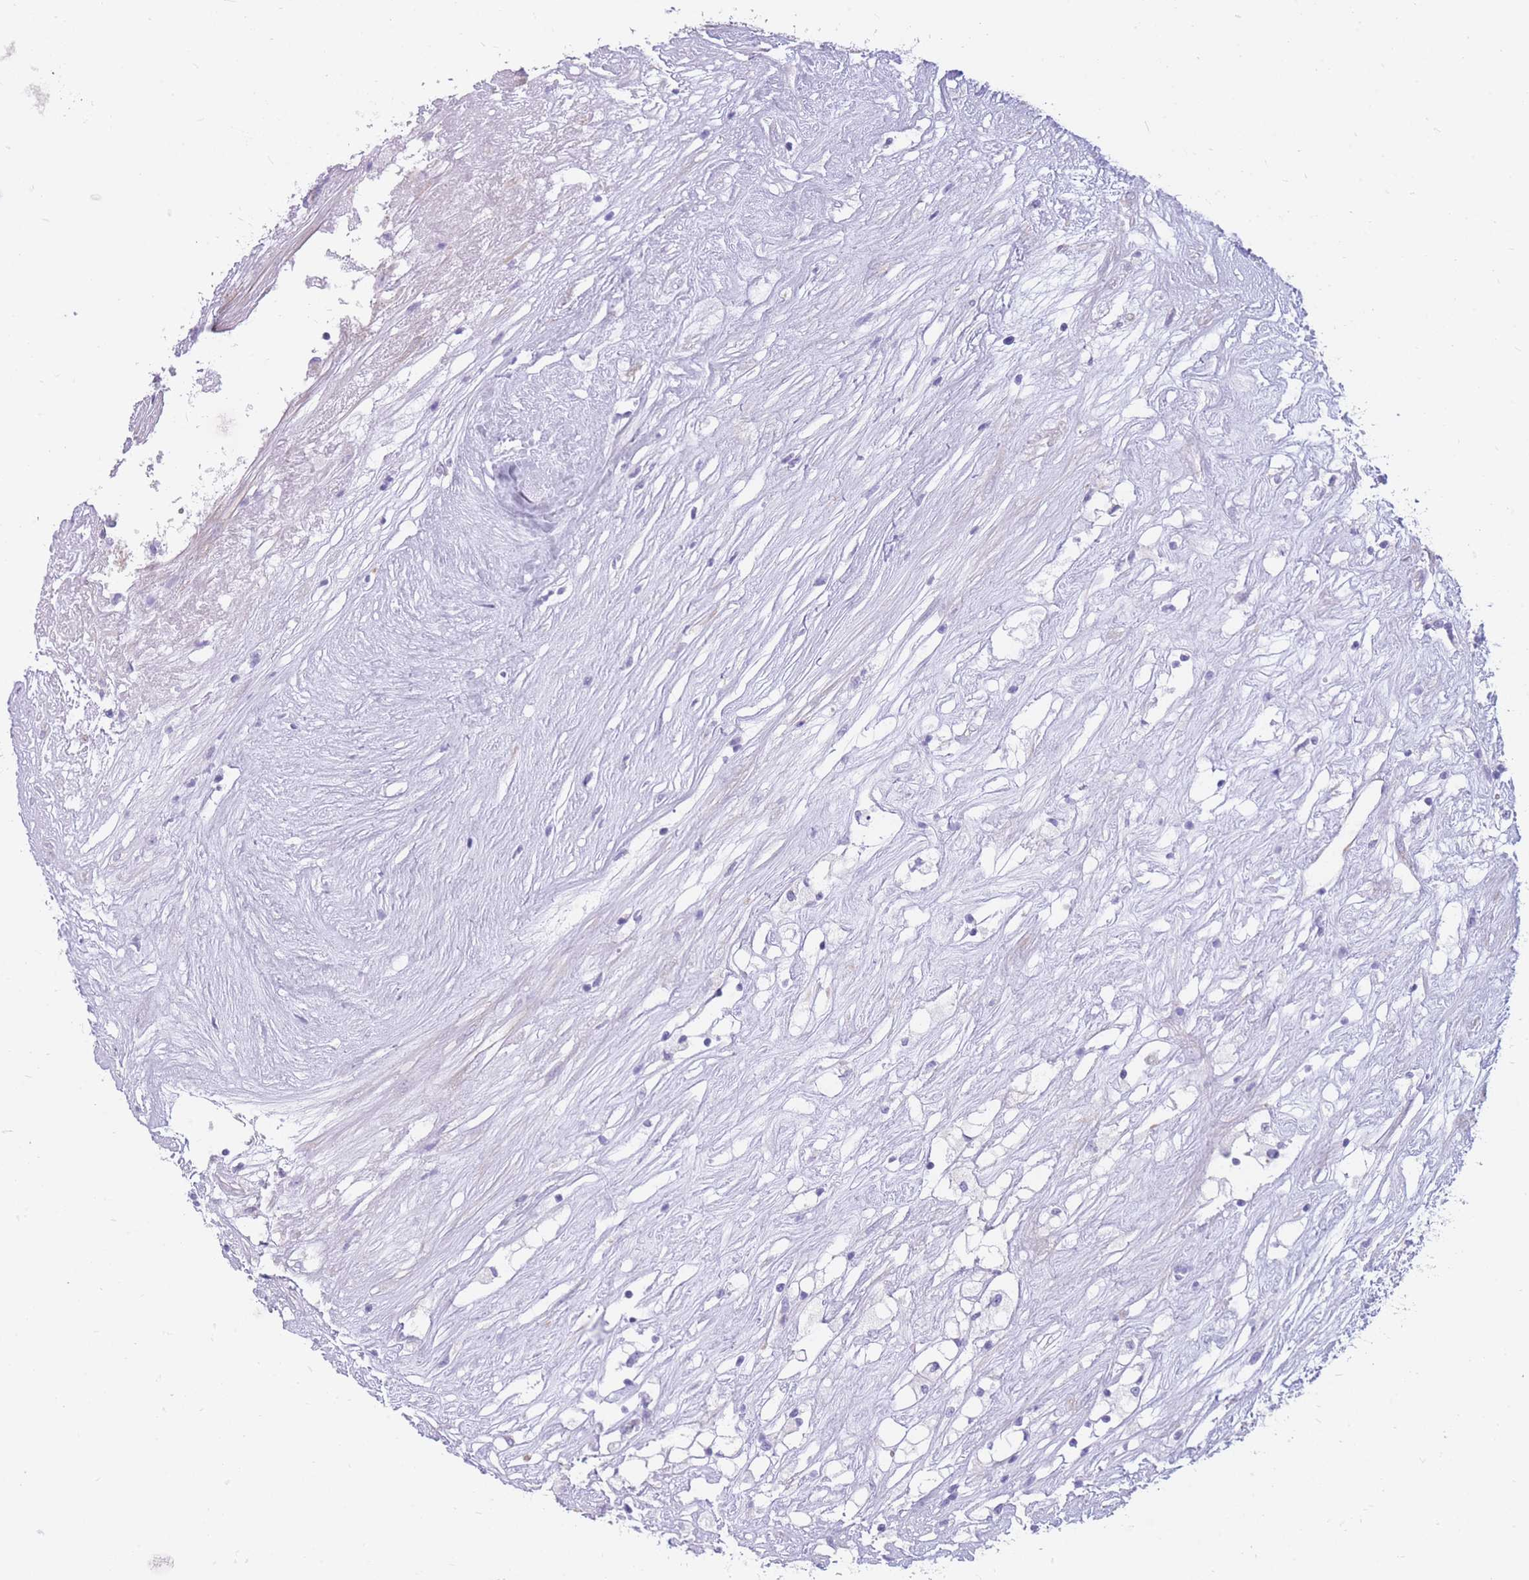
{"staining": {"intensity": "negative", "quantity": "none", "location": "none"}, "tissue": "renal cancer", "cell_type": "Tumor cells", "image_type": "cancer", "snomed": [{"axis": "morphology", "description": "Adenocarcinoma, NOS"}, {"axis": "topography", "description": "Kidney"}], "caption": "IHC histopathology image of human renal adenocarcinoma stained for a protein (brown), which reveals no expression in tumor cells.", "gene": "MTSS2", "patient": {"sex": "male", "age": 59}}